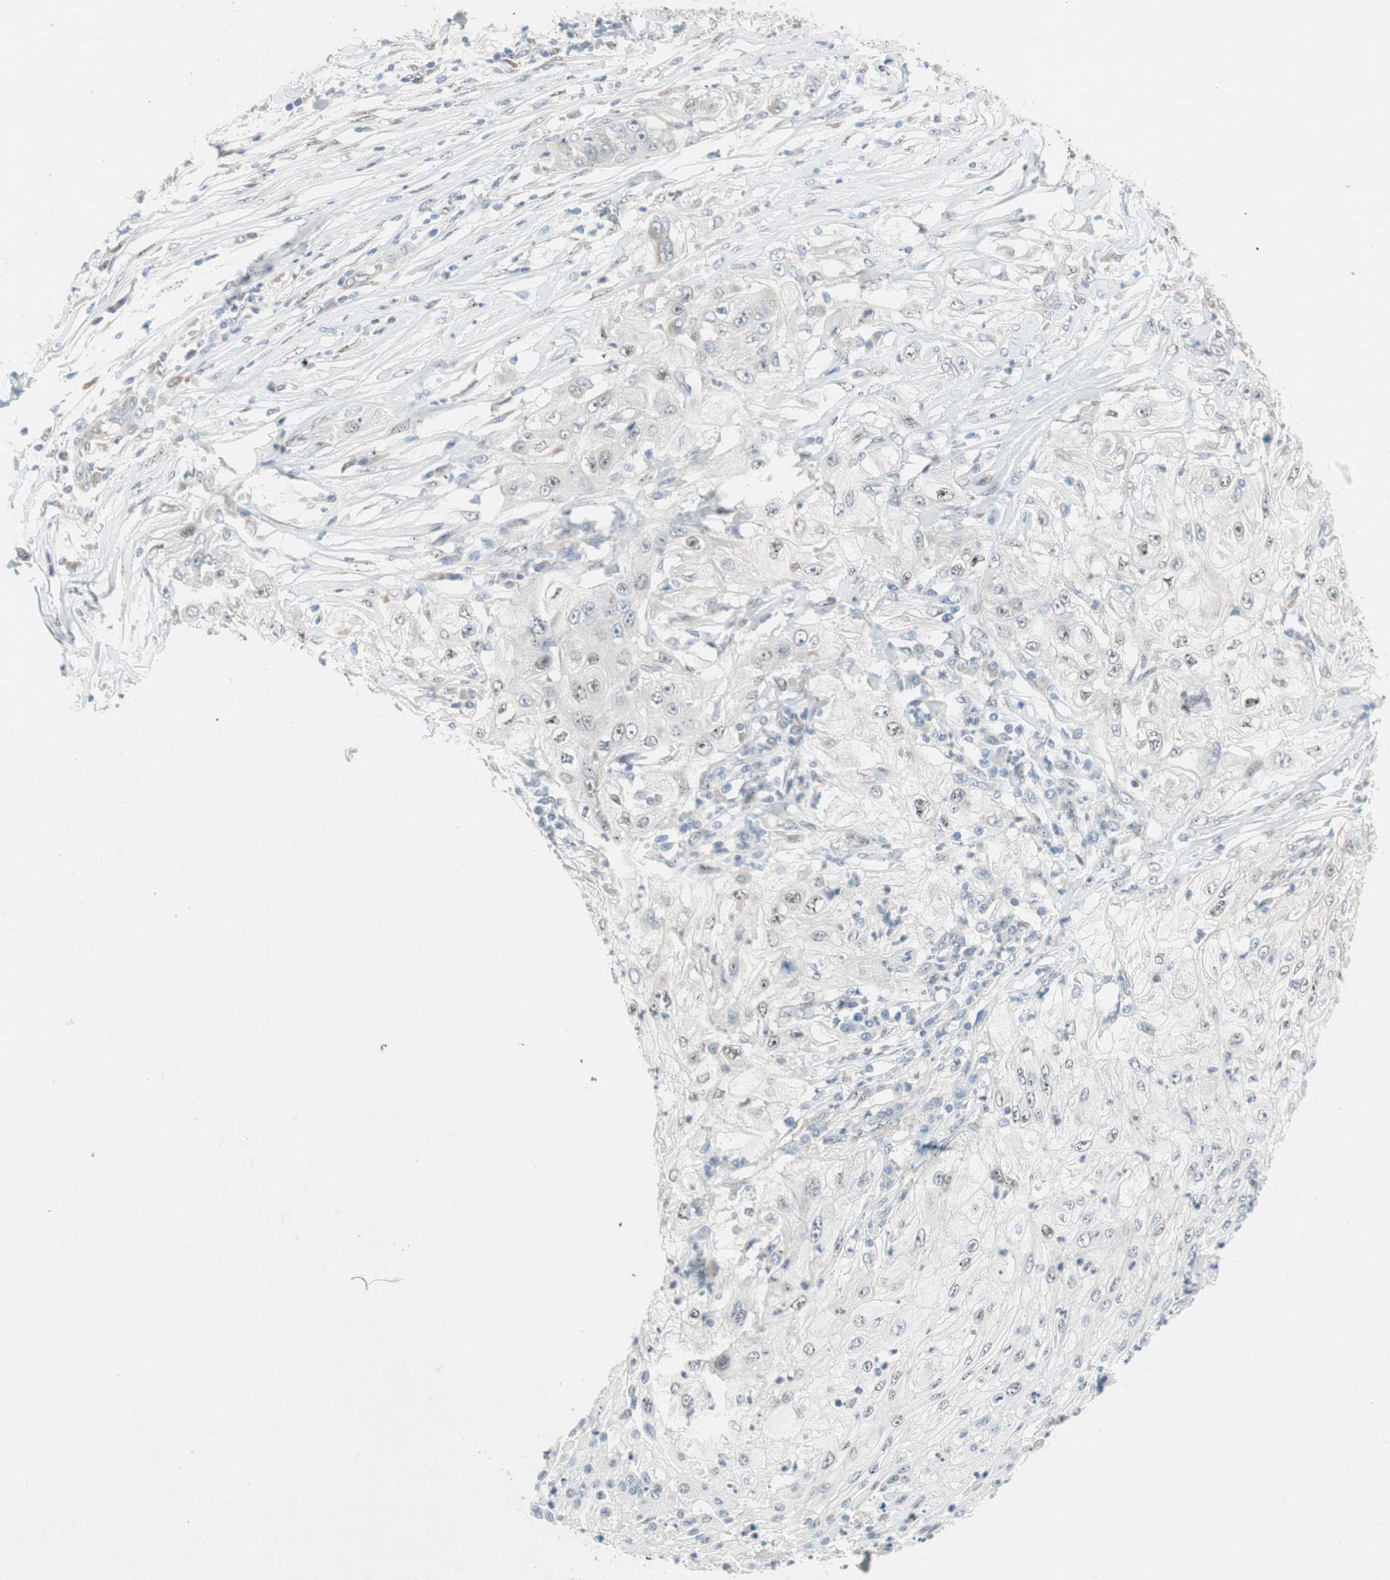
{"staining": {"intensity": "weak", "quantity": "<25%", "location": "nuclear"}, "tissue": "lung cancer", "cell_type": "Tumor cells", "image_type": "cancer", "snomed": [{"axis": "morphology", "description": "Inflammation, NOS"}, {"axis": "morphology", "description": "Squamous cell carcinoma, NOS"}, {"axis": "topography", "description": "Lymph node"}, {"axis": "topography", "description": "Soft tissue"}, {"axis": "topography", "description": "Lung"}], "caption": "A photomicrograph of lung cancer (squamous cell carcinoma) stained for a protein shows no brown staining in tumor cells.", "gene": "CAND2", "patient": {"sex": "male", "age": 66}}